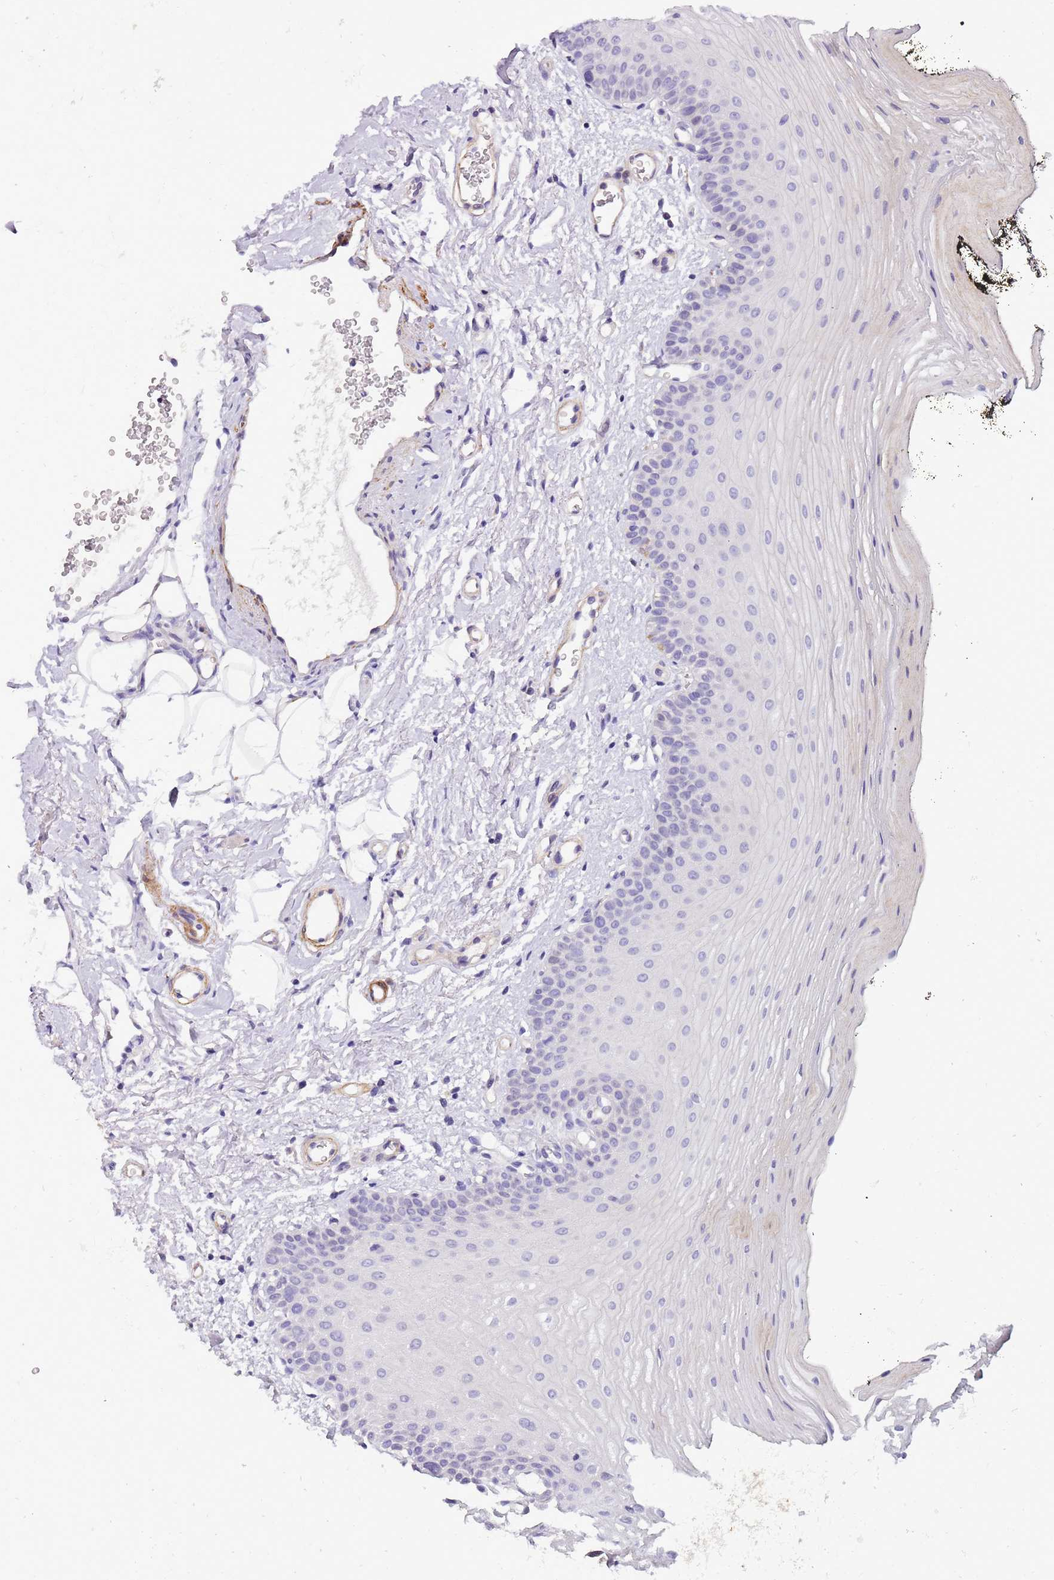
{"staining": {"intensity": "weak", "quantity": "<25%", "location": "cytoplasmic/membranous"}, "tissue": "oral mucosa", "cell_type": "Squamous epithelial cells", "image_type": "normal", "snomed": [{"axis": "morphology", "description": "No evidence of malignacy"}, {"axis": "topography", "description": "Oral tissue"}, {"axis": "topography", "description": "Head-Neck"}], "caption": "The photomicrograph displays no significant staining in squamous epithelial cells of oral mucosa.", "gene": "PLEKHH1", "patient": {"sex": "male", "age": 68}}